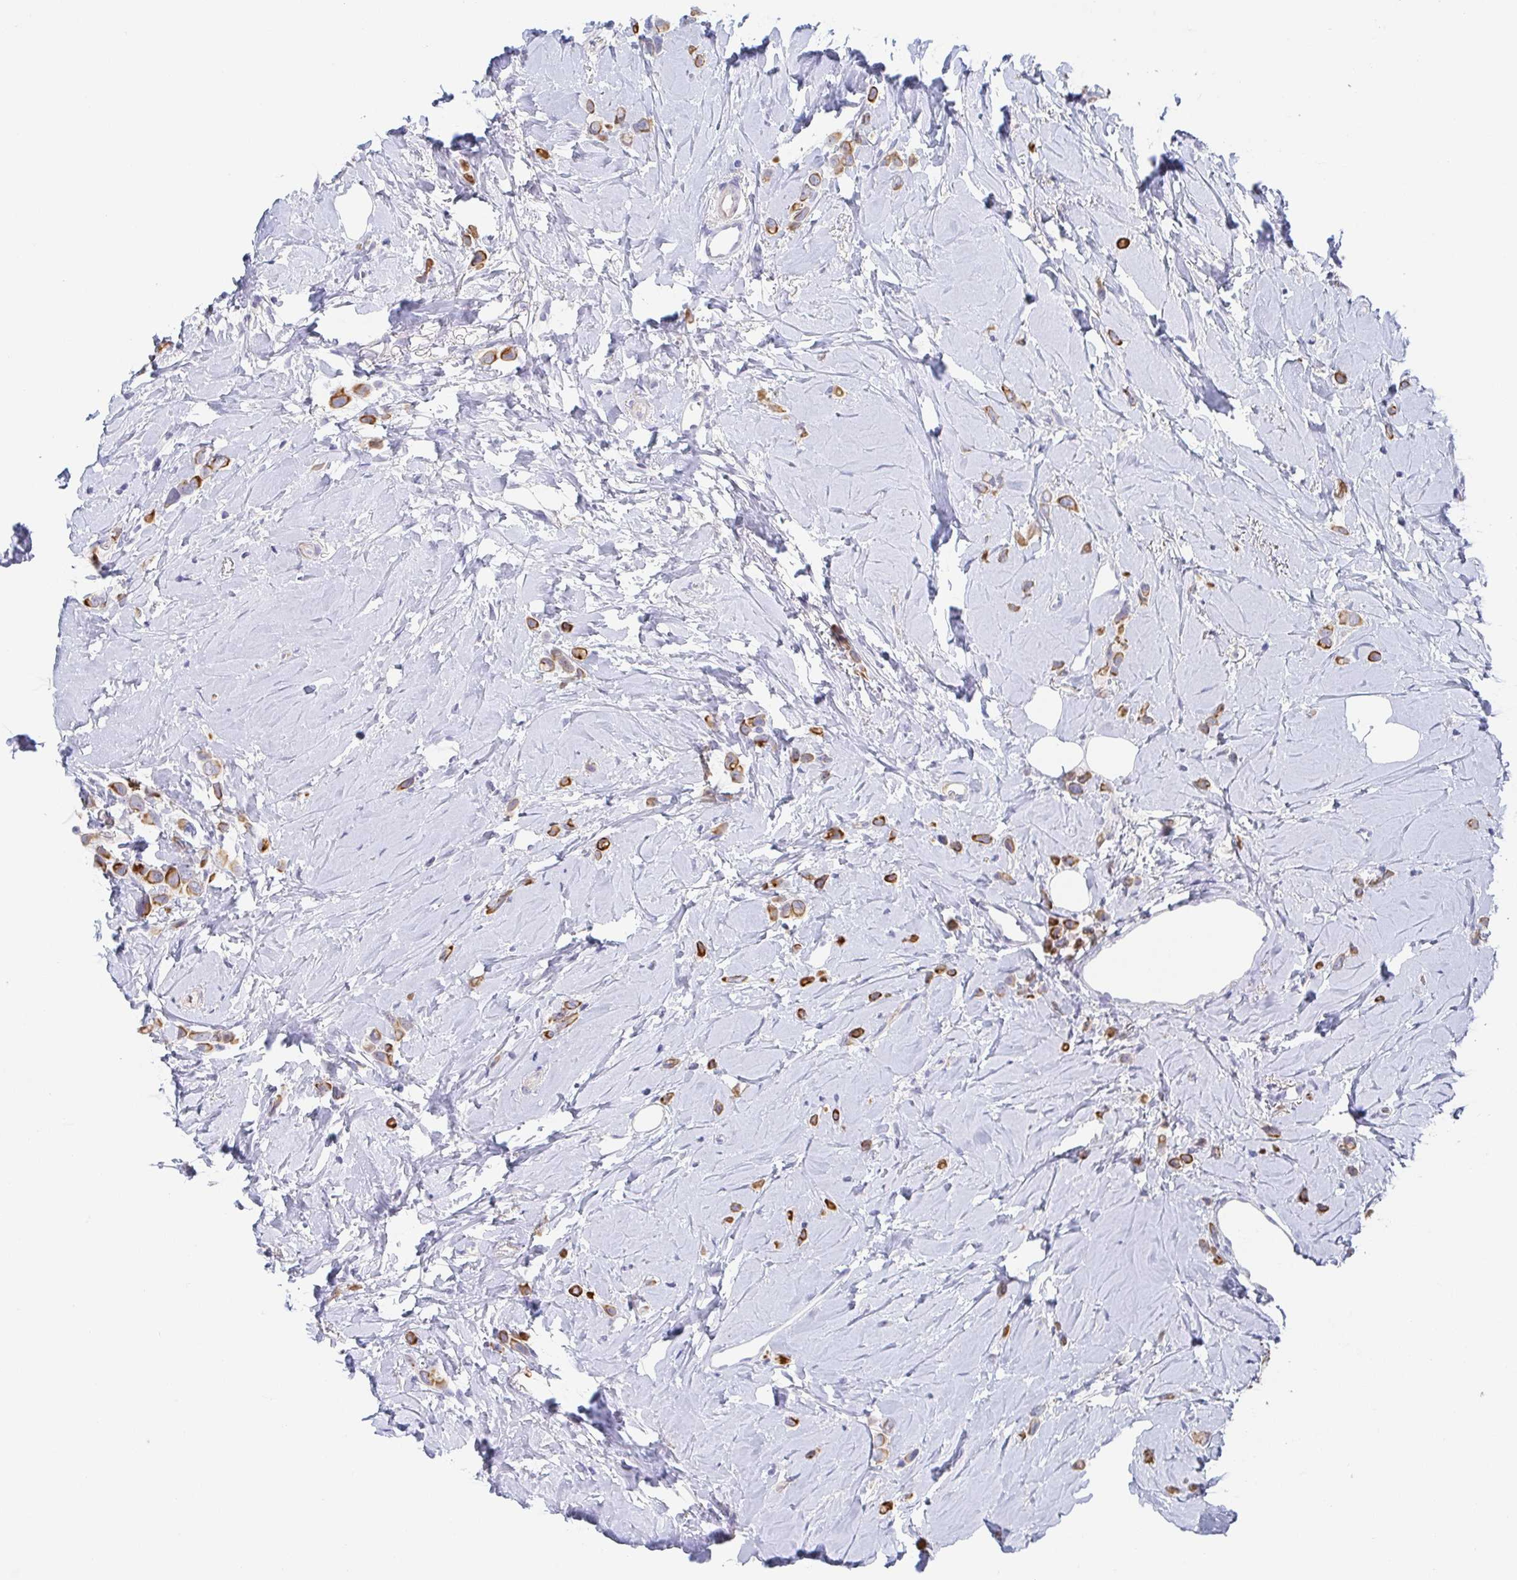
{"staining": {"intensity": "moderate", "quantity": ">75%", "location": "cytoplasmic/membranous"}, "tissue": "breast cancer", "cell_type": "Tumor cells", "image_type": "cancer", "snomed": [{"axis": "morphology", "description": "Lobular carcinoma"}, {"axis": "topography", "description": "Breast"}], "caption": "Brown immunohistochemical staining in breast cancer demonstrates moderate cytoplasmic/membranous positivity in approximately >75% of tumor cells.", "gene": "RHOV", "patient": {"sex": "female", "age": 66}}